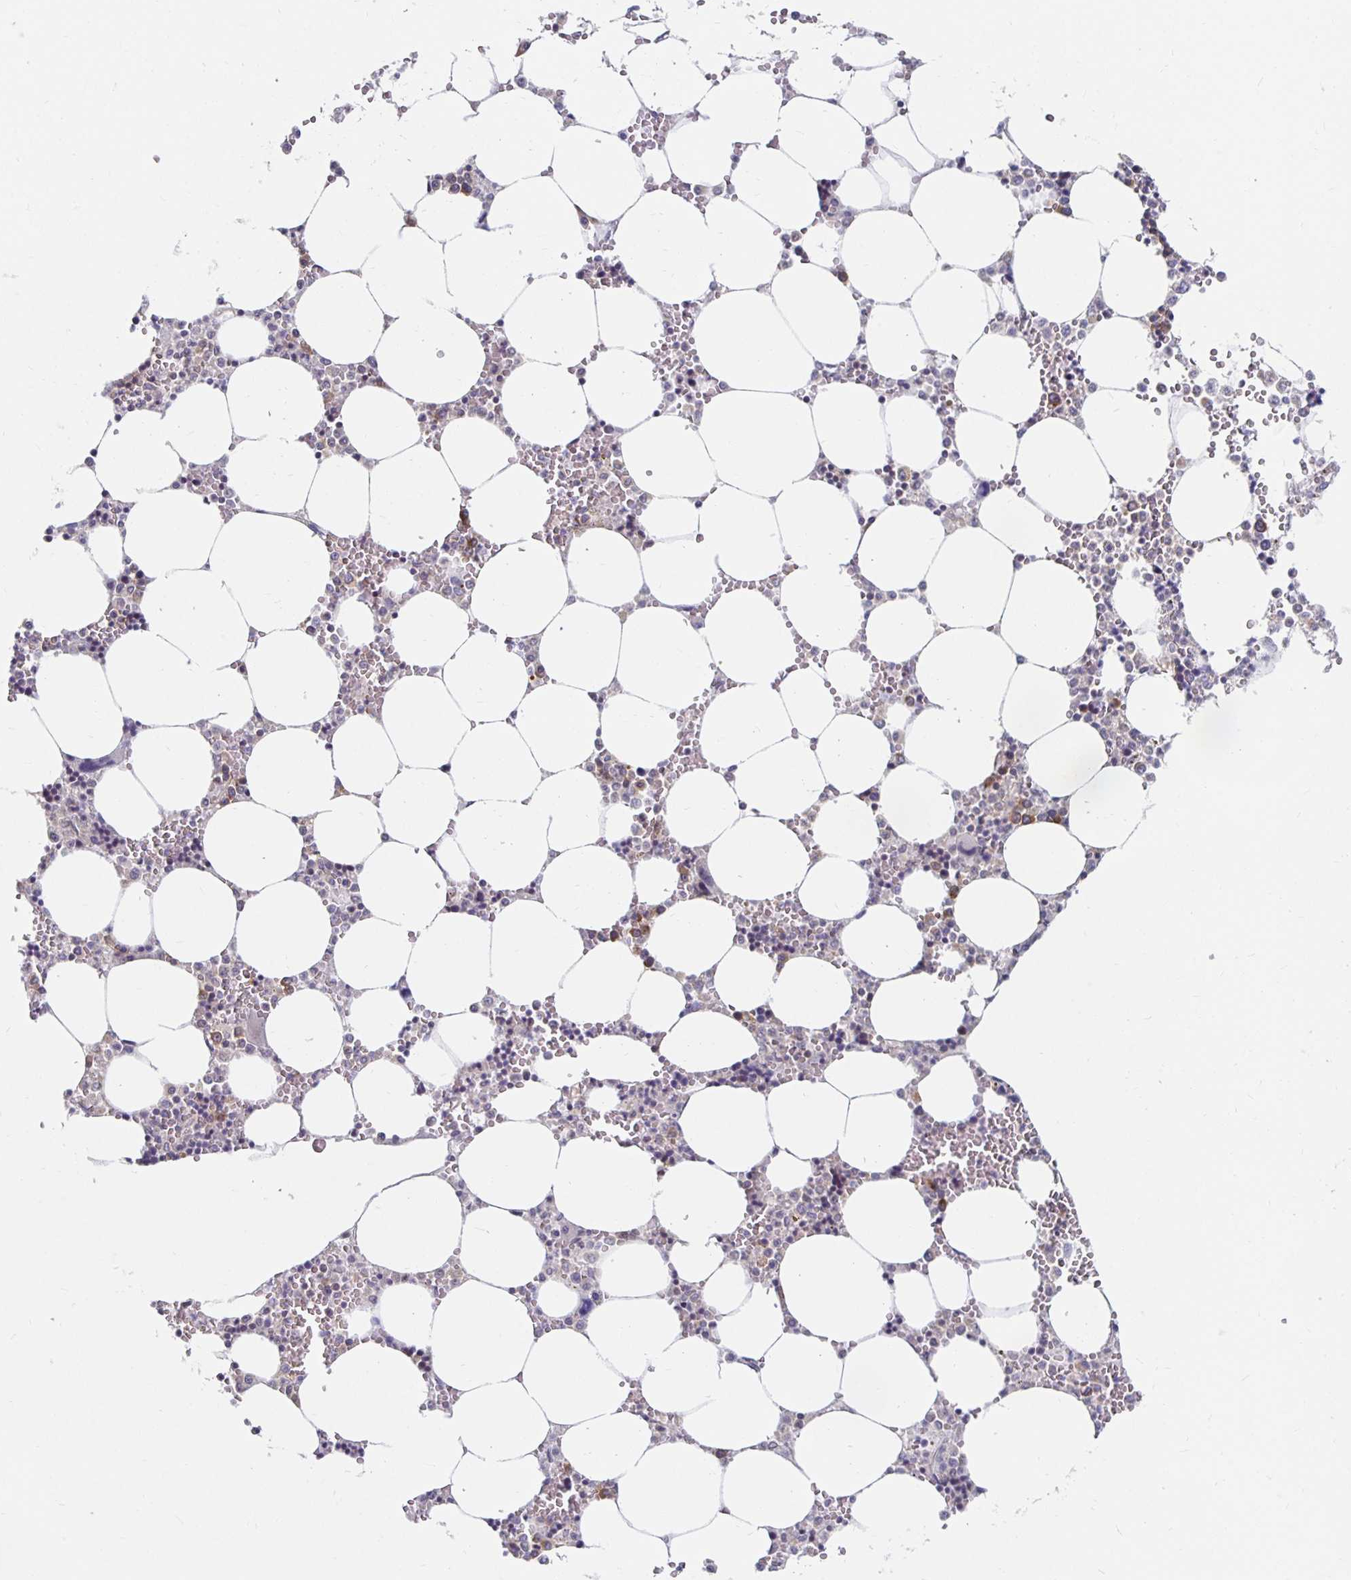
{"staining": {"intensity": "moderate", "quantity": "<25%", "location": "cytoplasmic/membranous"}, "tissue": "bone marrow", "cell_type": "Hematopoietic cells", "image_type": "normal", "snomed": [{"axis": "morphology", "description": "Normal tissue, NOS"}, {"axis": "topography", "description": "Bone marrow"}], "caption": "This photomicrograph displays immunohistochemistry staining of unremarkable bone marrow, with low moderate cytoplasmic/membranous positivity in about <25% of hematopoietic cells.", "gene": "PDAP1", "patient": {"sex": "male", "age": 64}}